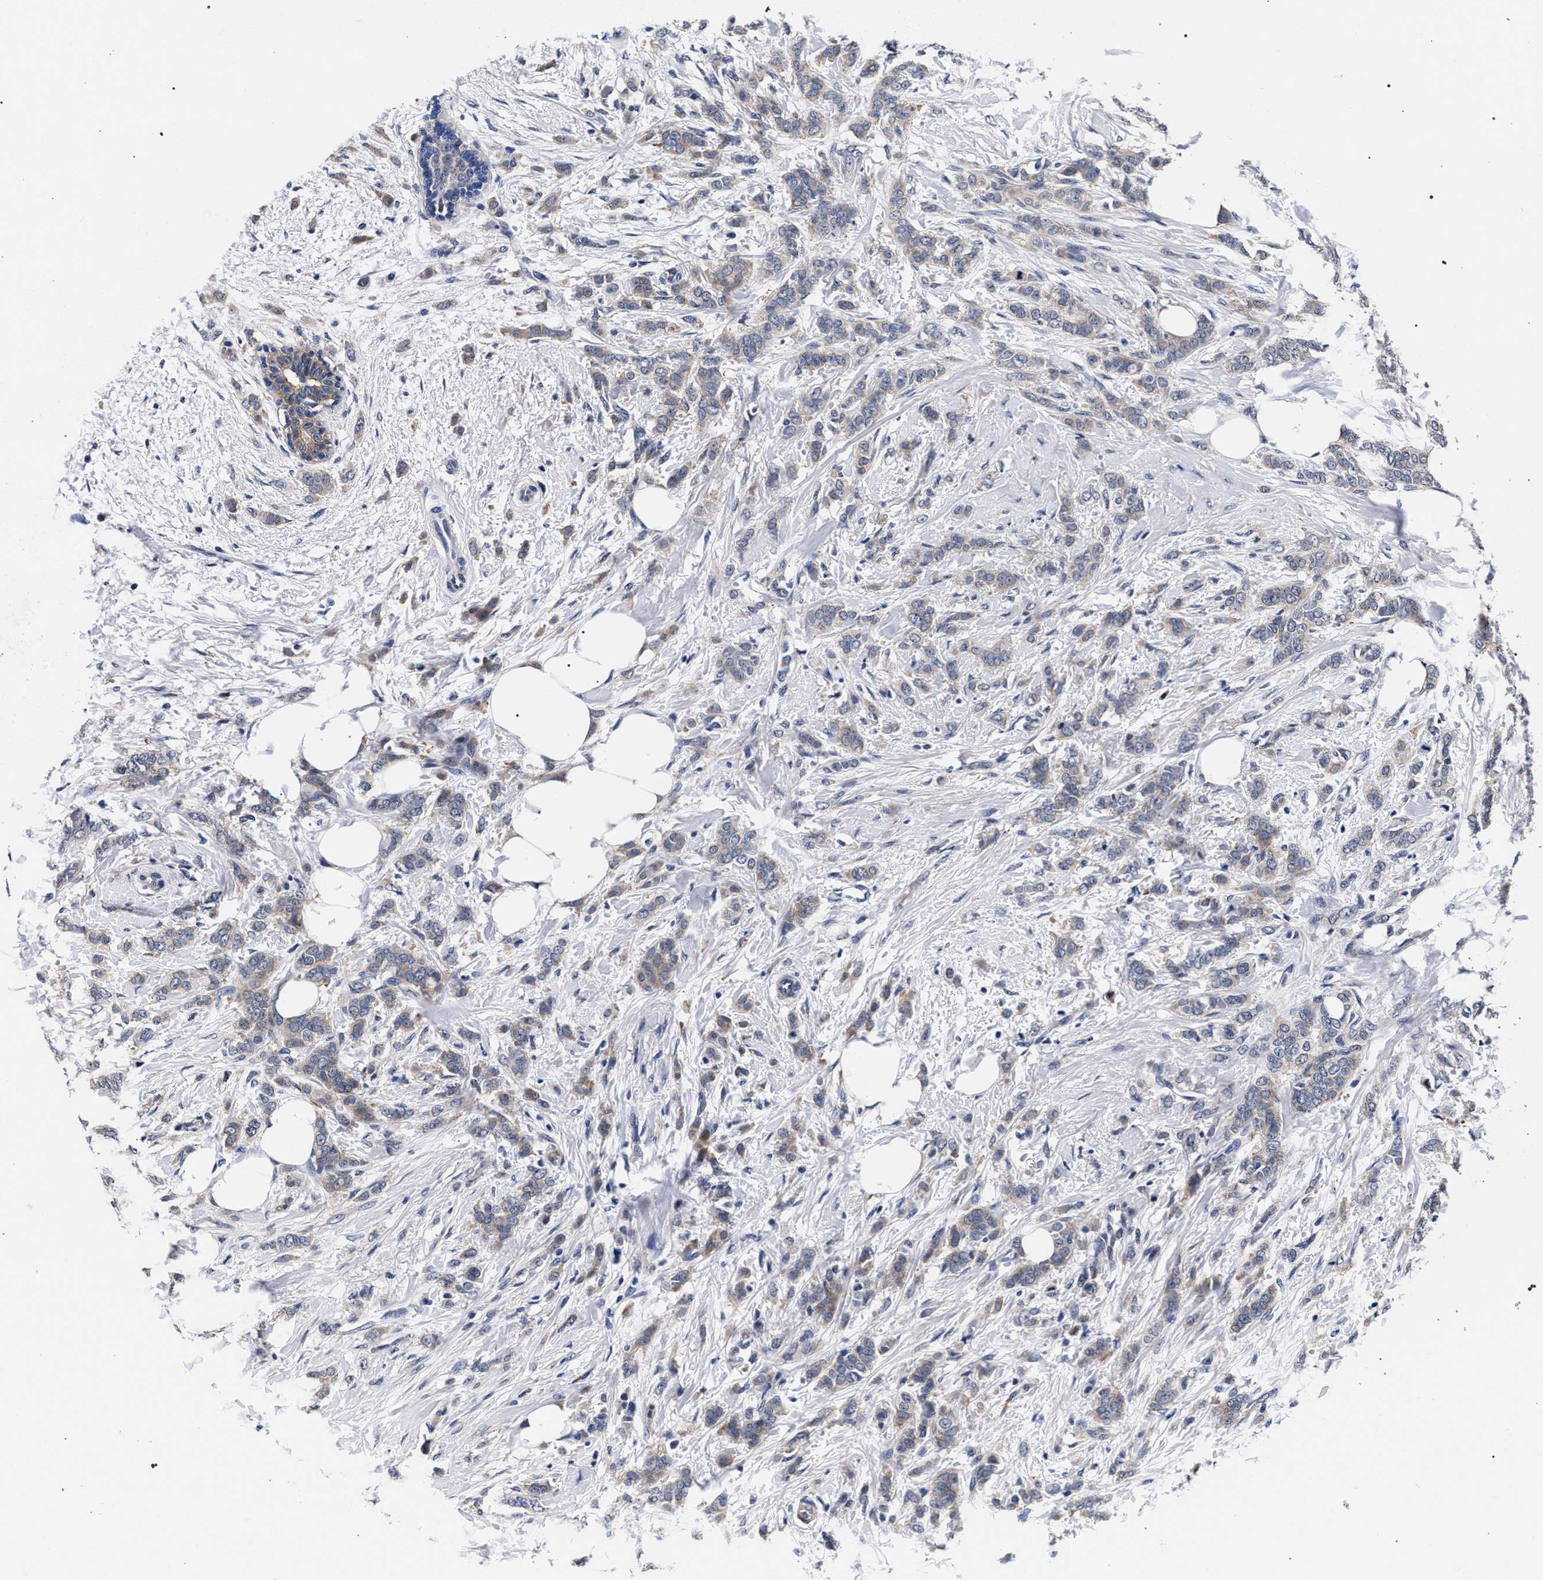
{"staining": {"intensity": "weak", "quantity": "25%-75%", "location": "cytoplasmic/membranous"}, "tissue": "breast cancer", "cell_type": "Tumor cells", "image_type": "cancer", "snomed": [{"axis": "morphology", "description": "Lobular carcinoma, in situ"}, {"axis": "morphology", "description": "Lobular carcinoma"}, {"axis": "topography", "description": "Breast"}], "caption": "Breast cancer stained for a protein (brown) shows weak cytoplasmic/membranous positive expression in approximately 25%-75% of tumor cells.", "gene": "ZNF462", "patient": {"sex": "female", "age": 41}}